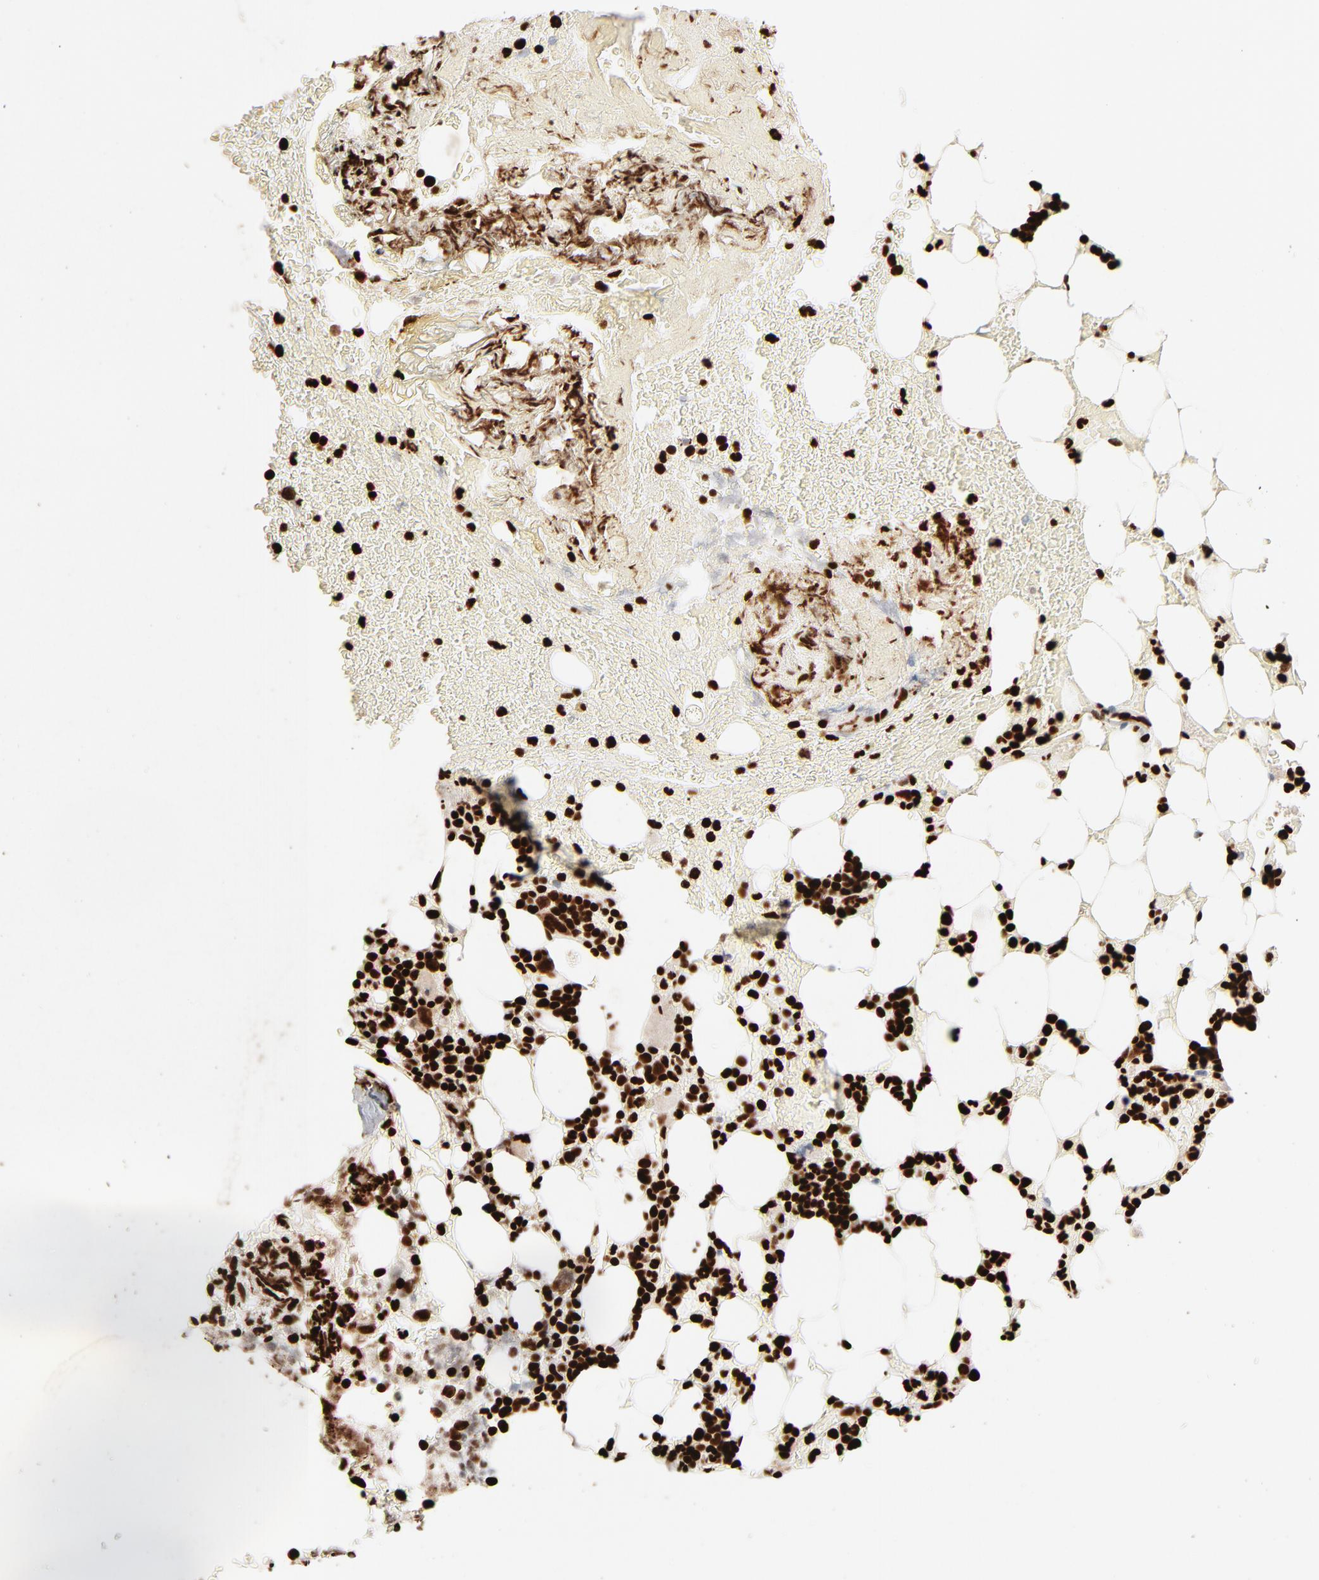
{"staining": {"intensity": "strong", "quantity": ">75%", "location": "nuclear"}, "tissue": "bone marrow", "cell_type": "Hematopoietic cells", "image_type": "normal", "snomed": [{"axis": "morphology", "description": "Normal tissue, NOS"}, {"axis": "topography", "description": "Bone marrow"}], "caption": "Strong nuclear staining for a protein is identified in about >75% of hematopoietic cells of unremarkable bone marrow using immunohistochemistry.", "gene": "HMGB1", "patient": {"sex": "female", "age": 73}}